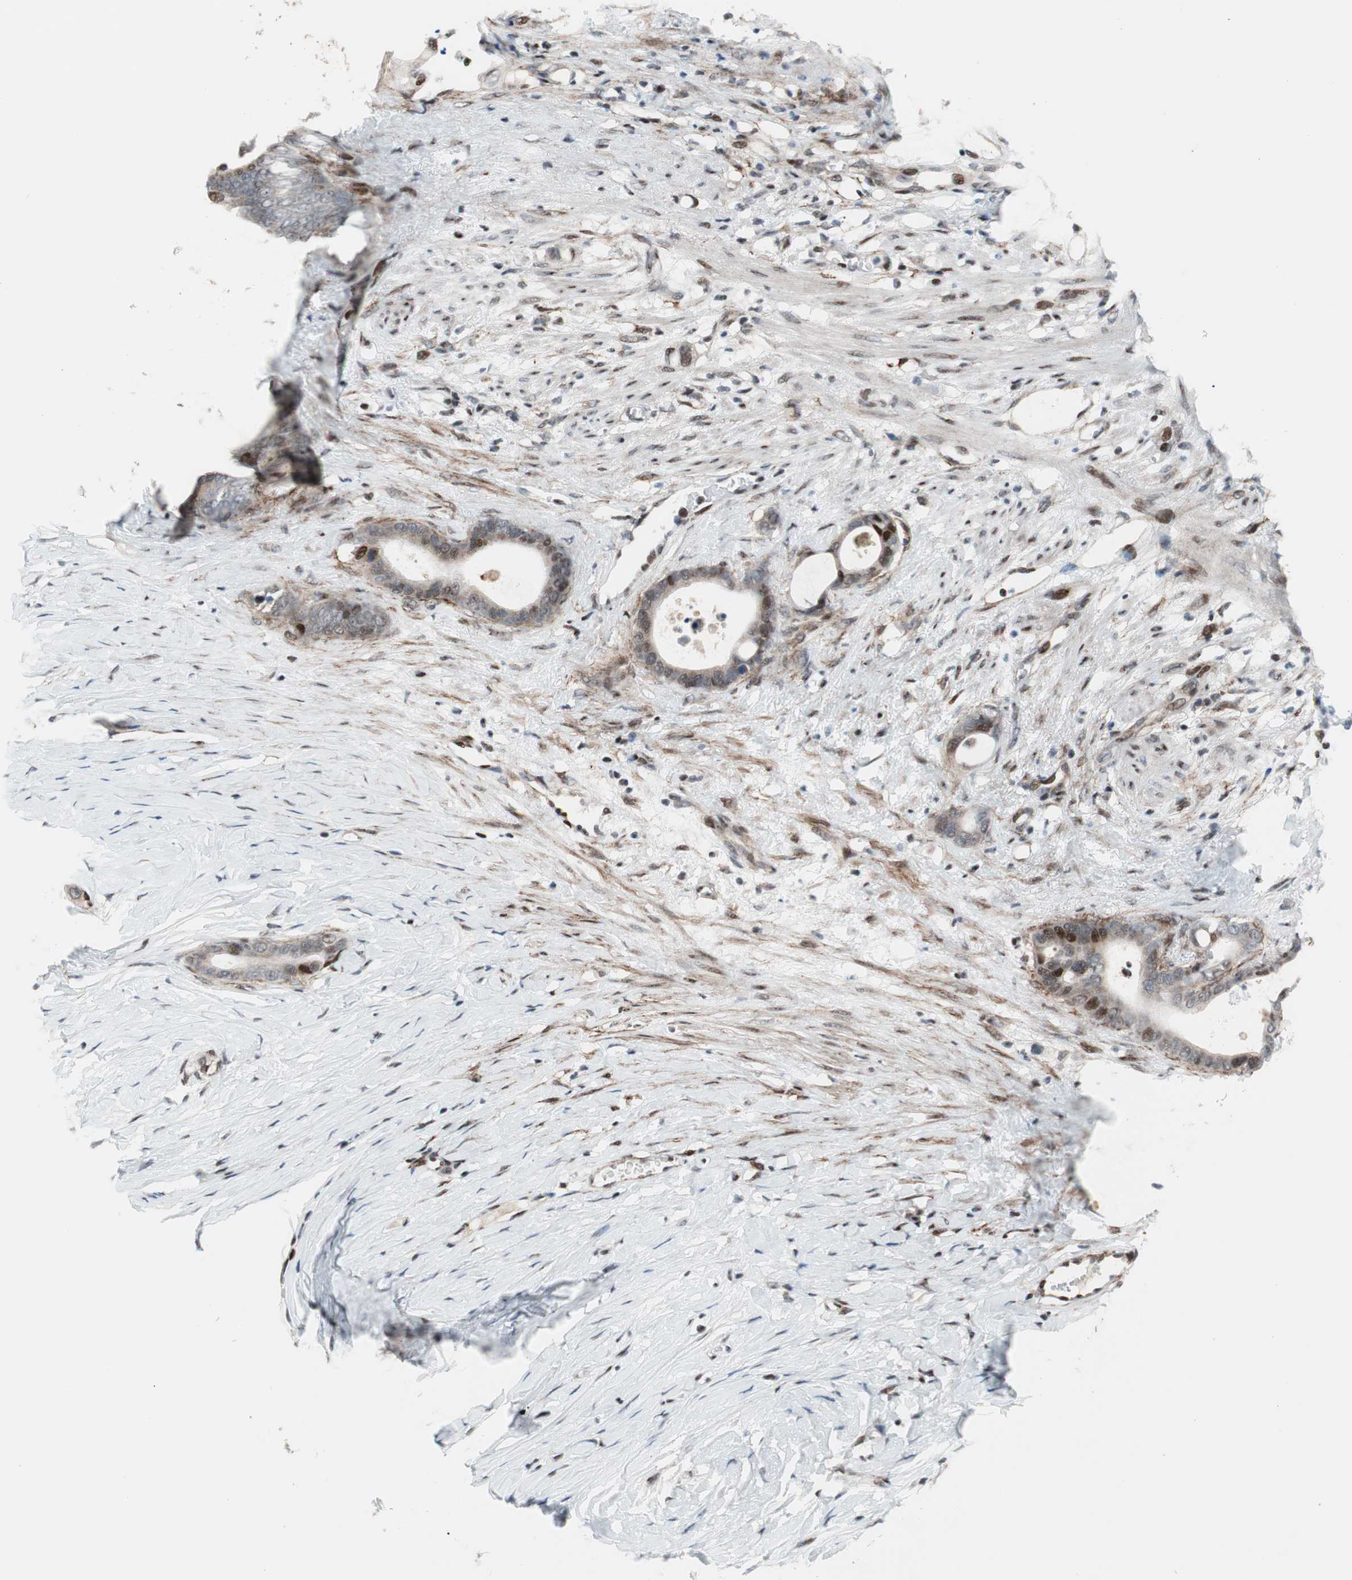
{"staining": {"intensity": "strong", "quantity": "<25%", "location": "nuclear"}, "tissue": "stomach cancer", "cell_type": "Tumor cells", "image_type": "cancer", "snomed": [{"axis": "morphology", "description": "Adenocarcinoma, NOS"}, {"axis": "topography", "description": "Stomach"}], "caption": "Immunohistochemical staining of human stomach adenocarcinoma demonstrates strong nuclear protein positivity in approximately <25% of tumor cells.", "gene": "FBXO44", "patient": {"sex": "female", "age": 75}}